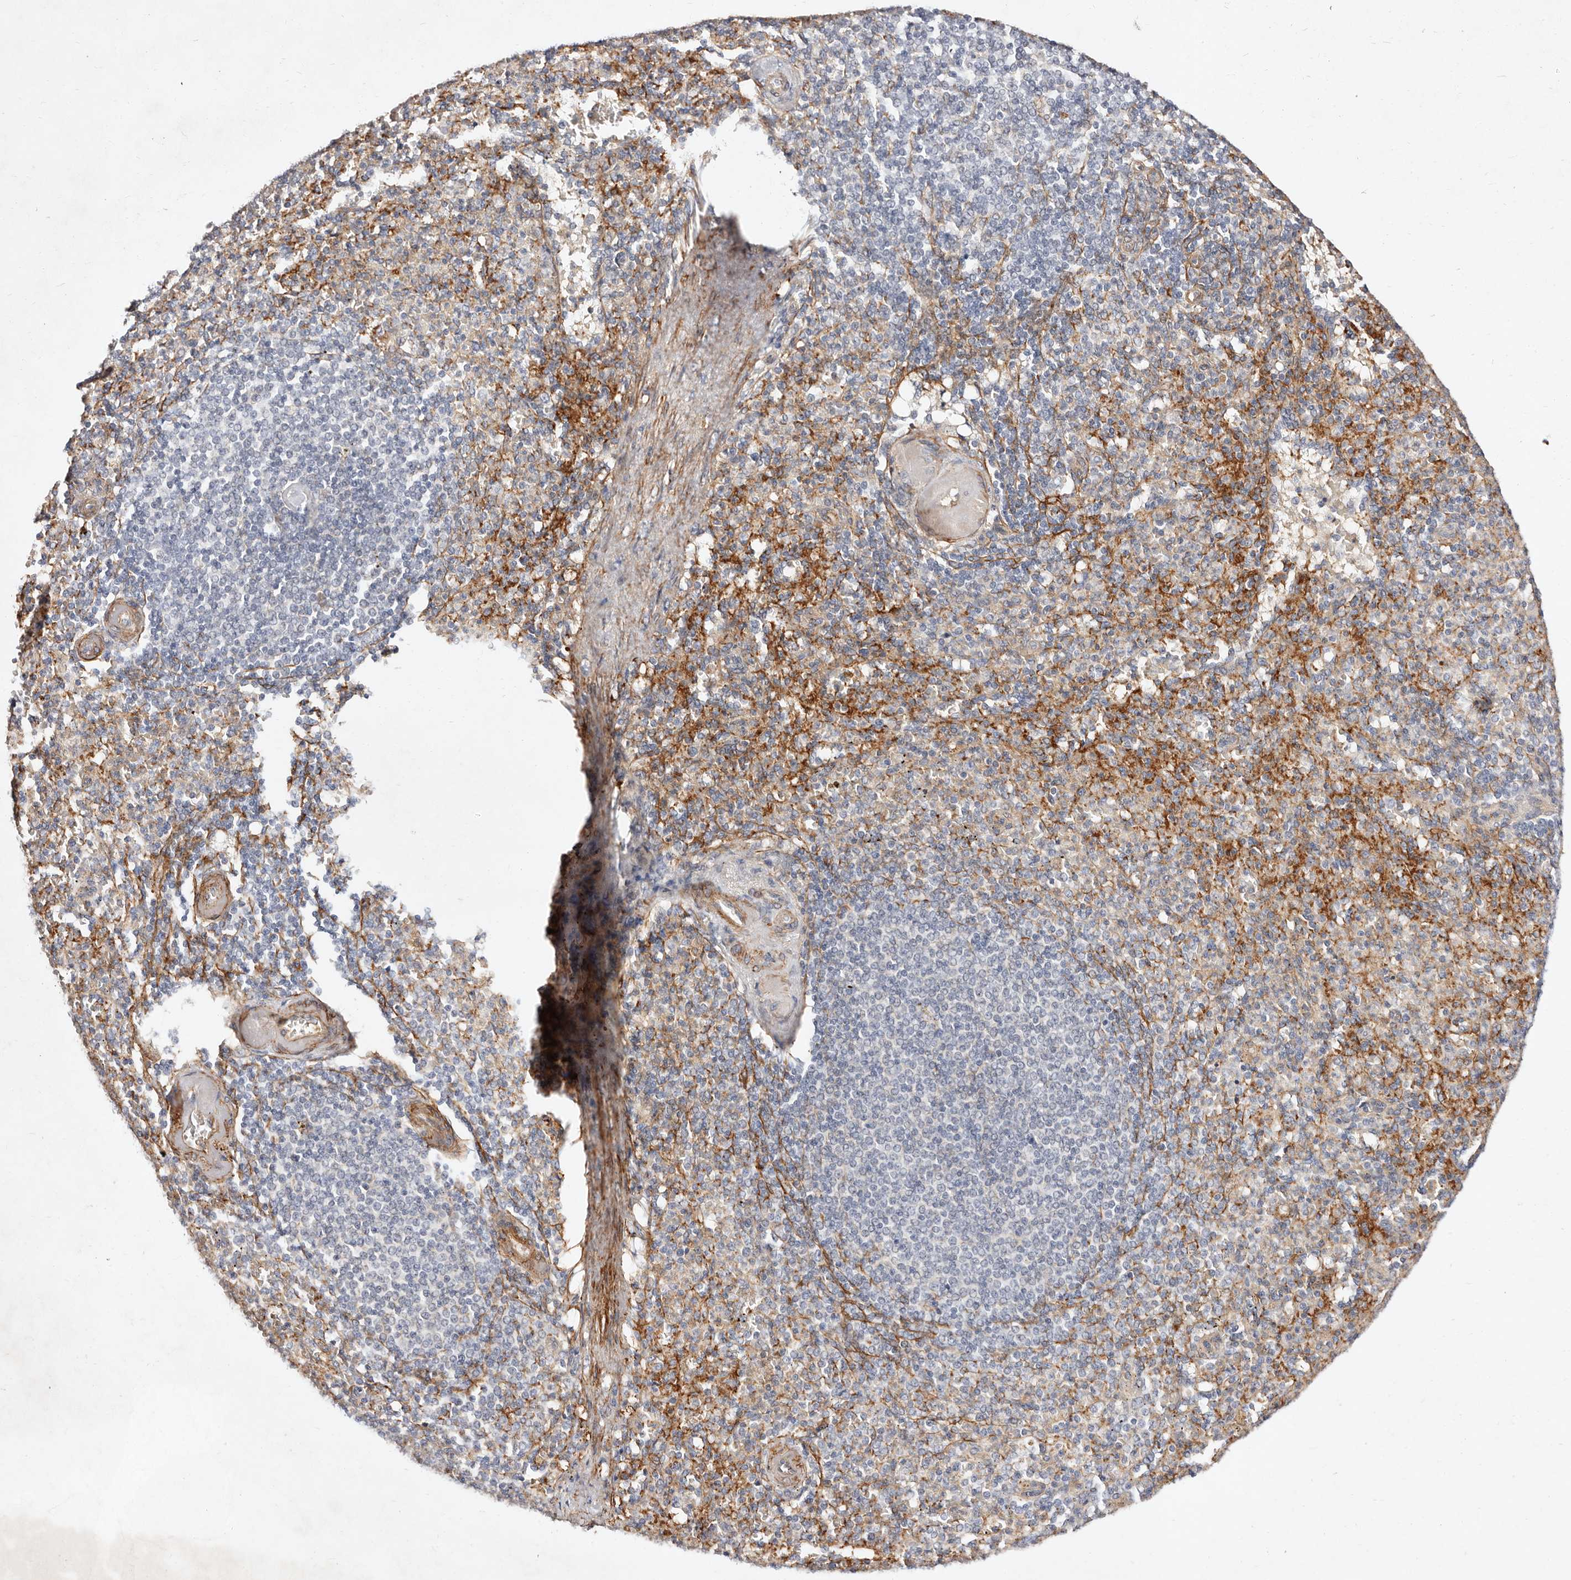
{"staining": {"intensity": "weak", "quantity": "<25%", "location": "cytoplasmic/membranous"}, "tissue": "spleen", "cell_type": "Cells in red pulp", "image_type": "normal", "snomed": [{"axis": "morphology", "description": "Normal tissue, NOS"}, {"axis": "topography", "description": "Spleen"}], "caption": "High power microscopy photomicrograph of an immunohistochemistry image of unremarkable spleen, revealing no significant staining in cells in red pulp.", "gene": "MTMR11", "patient": {"sex": "female", "age": 74}}